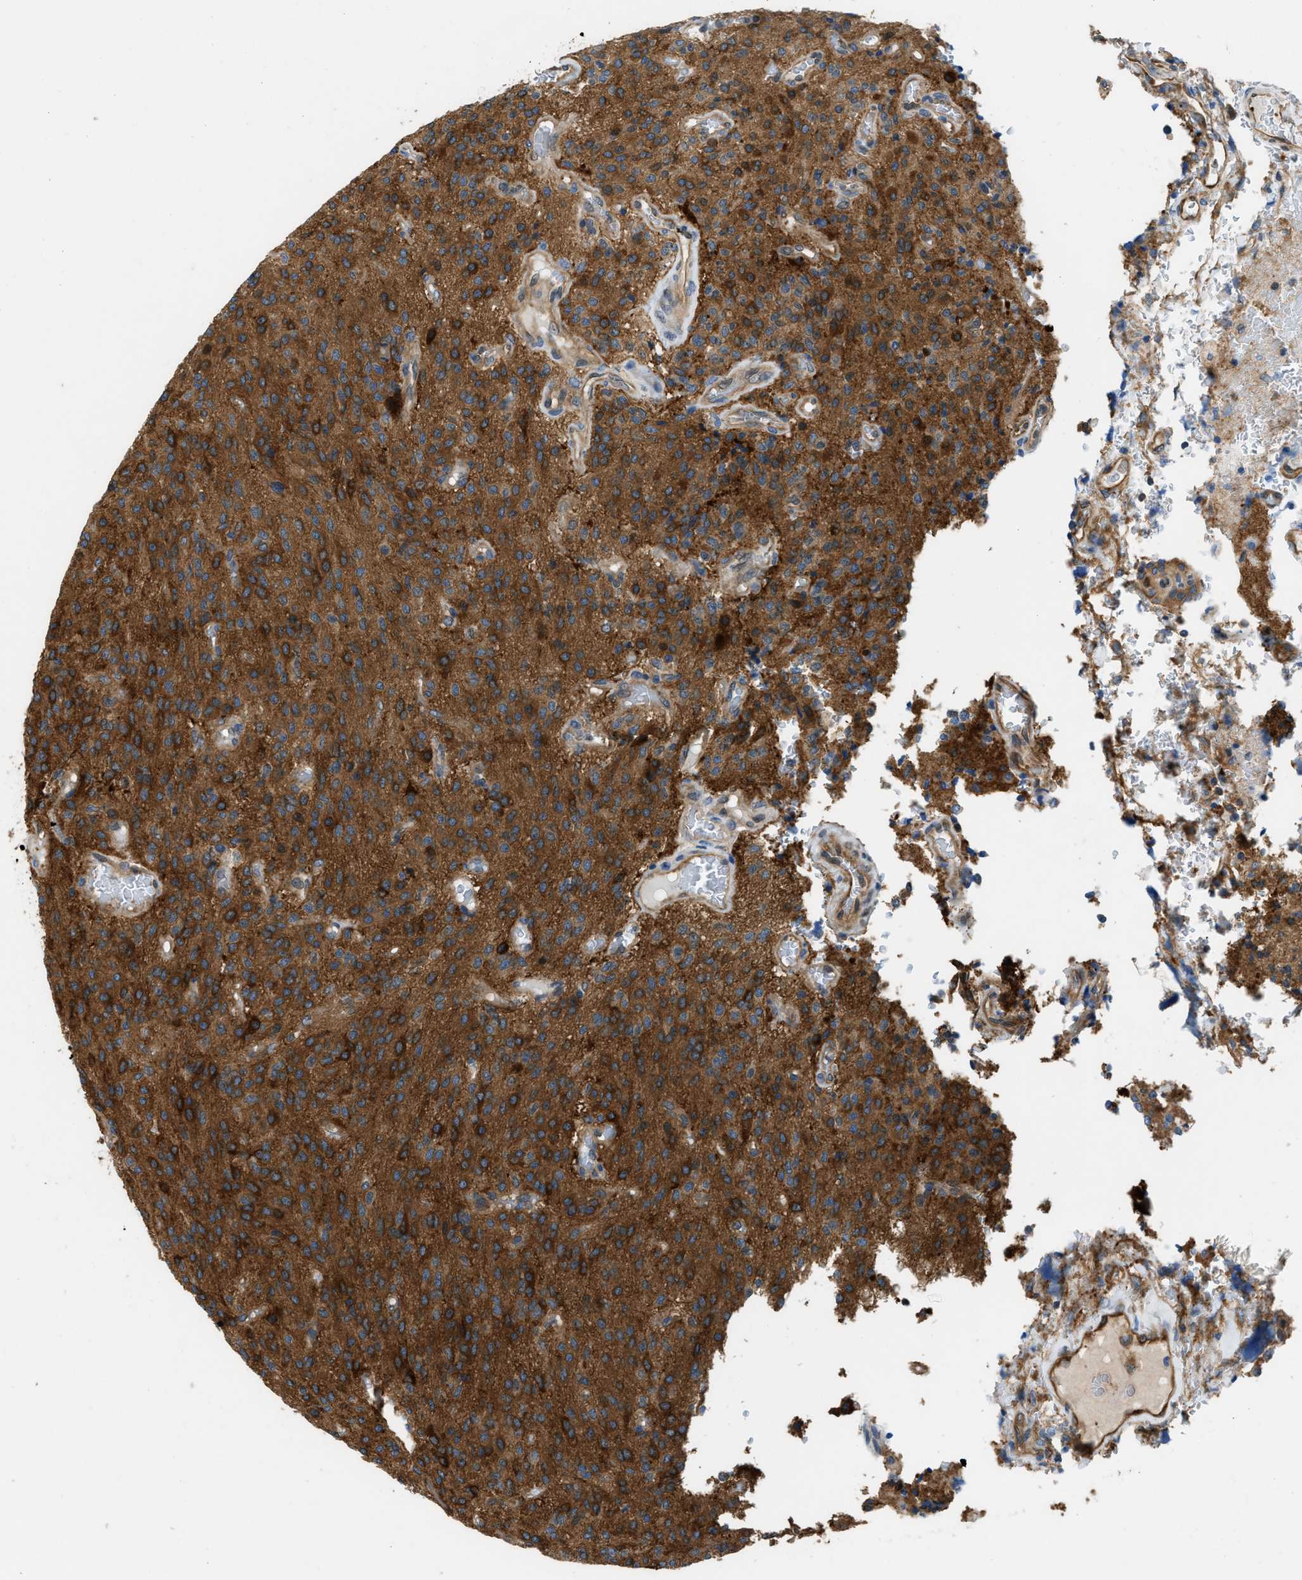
{"staining": {"intensity": "strong", "quantity": "25%-75%", "location": "cytoplasmic/membranous"}, "tissue": "glioma", "cell_type": "Tumor cells", "image_type": "cancer", "snomed": [{"axis": "morphology", "description": "Glioma, malignant, High grade"}, {"axis": "topography", "description": "Brain"}], "caption": "Immunohistochemical staining of human malignant glioma (high-grade) reveals high levels of strong cytoplasmic/membranous protein positivity in approximately 25%-75% of tumor cells.", "gene": "PFKP", "patient": {"sex": "male", "age": 34}}